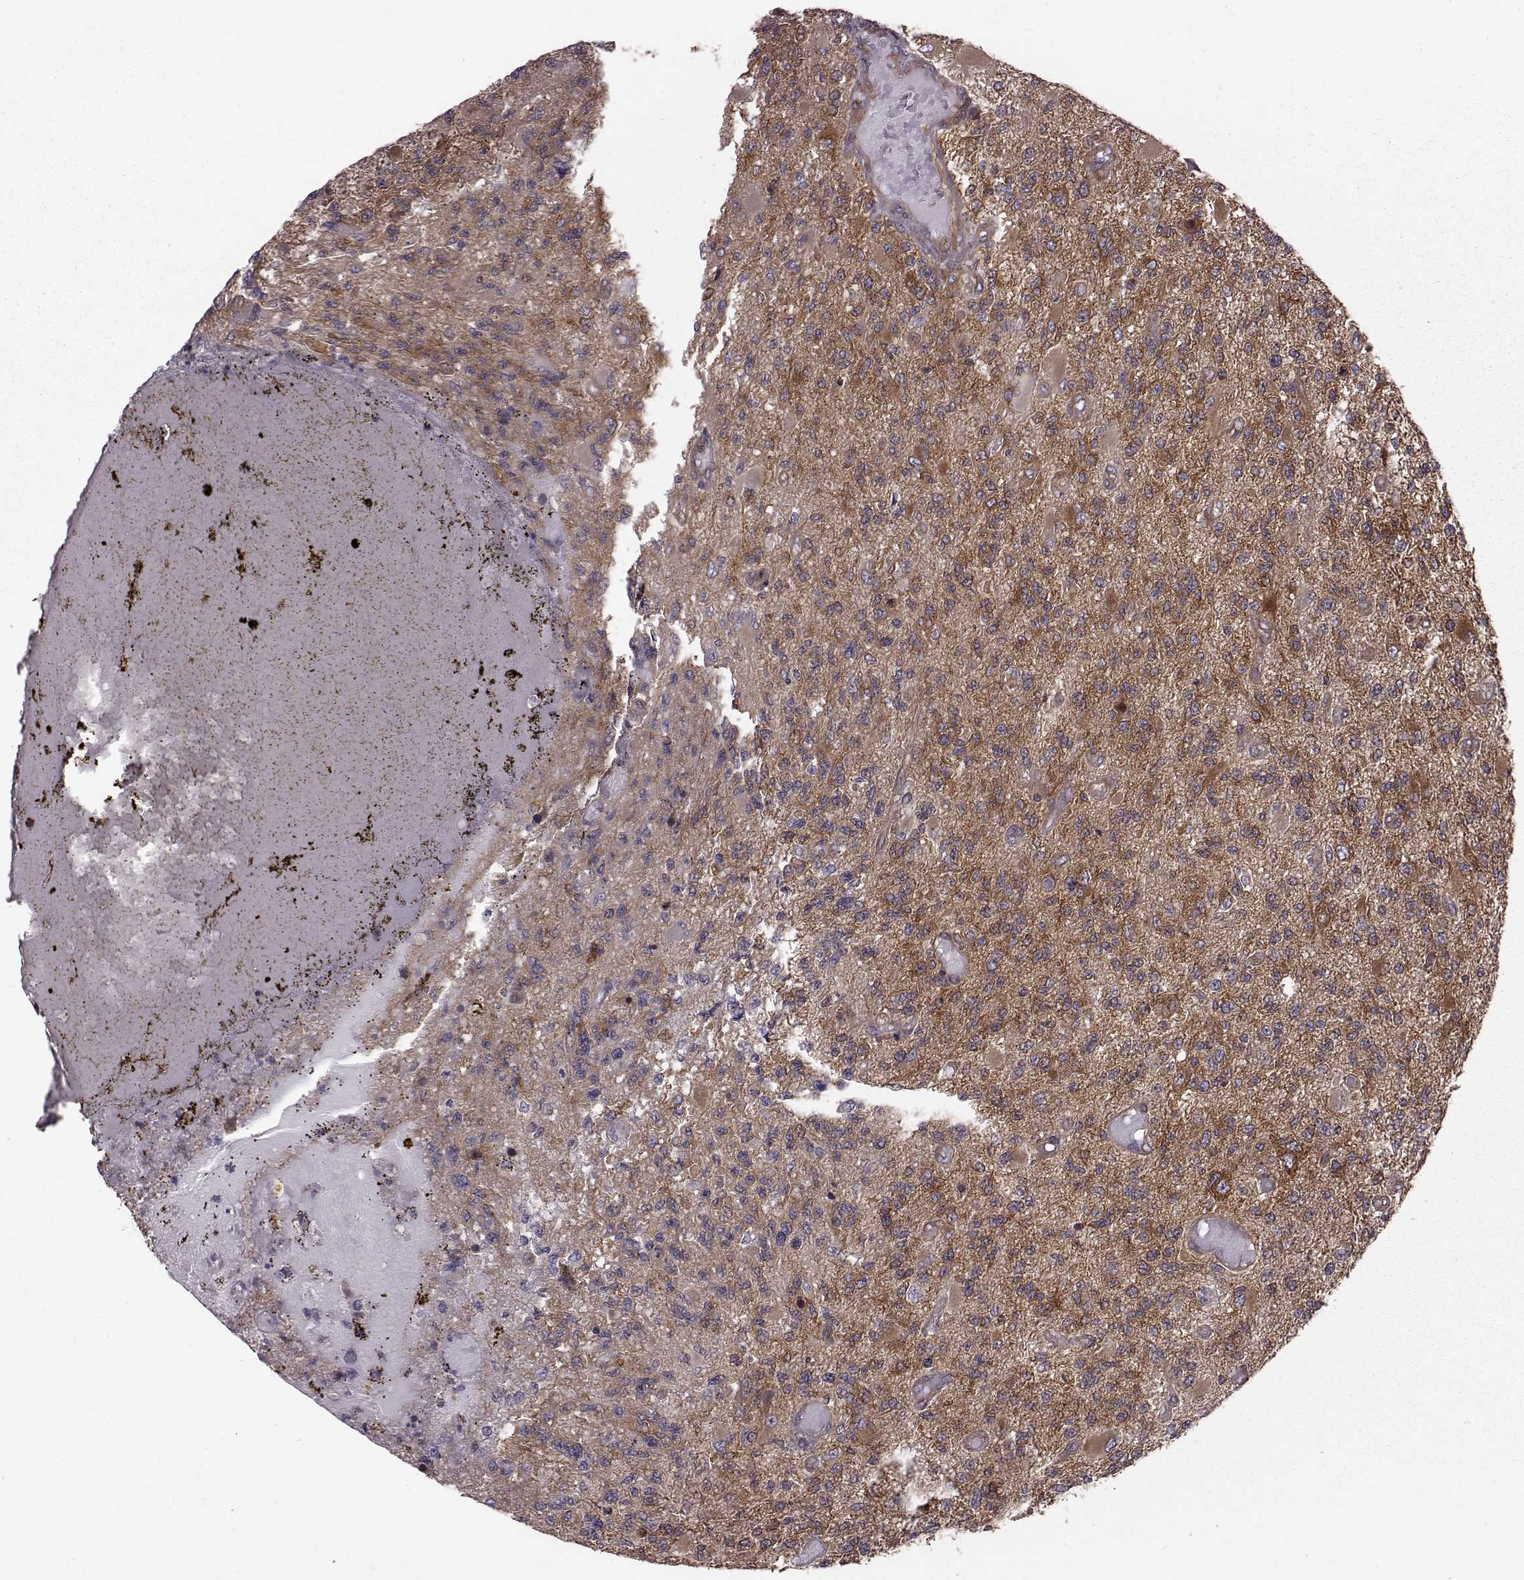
{"staining": {"intensity": "negative", "quantity": "none", "location": "none"}, "tissue": "glioma", "cell_type": "Tumor cells", "image_type": "cancer", "snomed": [{"axis": "morphology", "description": "Glioma, malignant, High grade"}, {"axis": "topography", "description": "Brain"}], "caption": "Protein analysis of glioma demonstrates no significant staining in tumor cells.", "gene": "RABGAP1", "patient": {"sex": "female", "age": 63}}